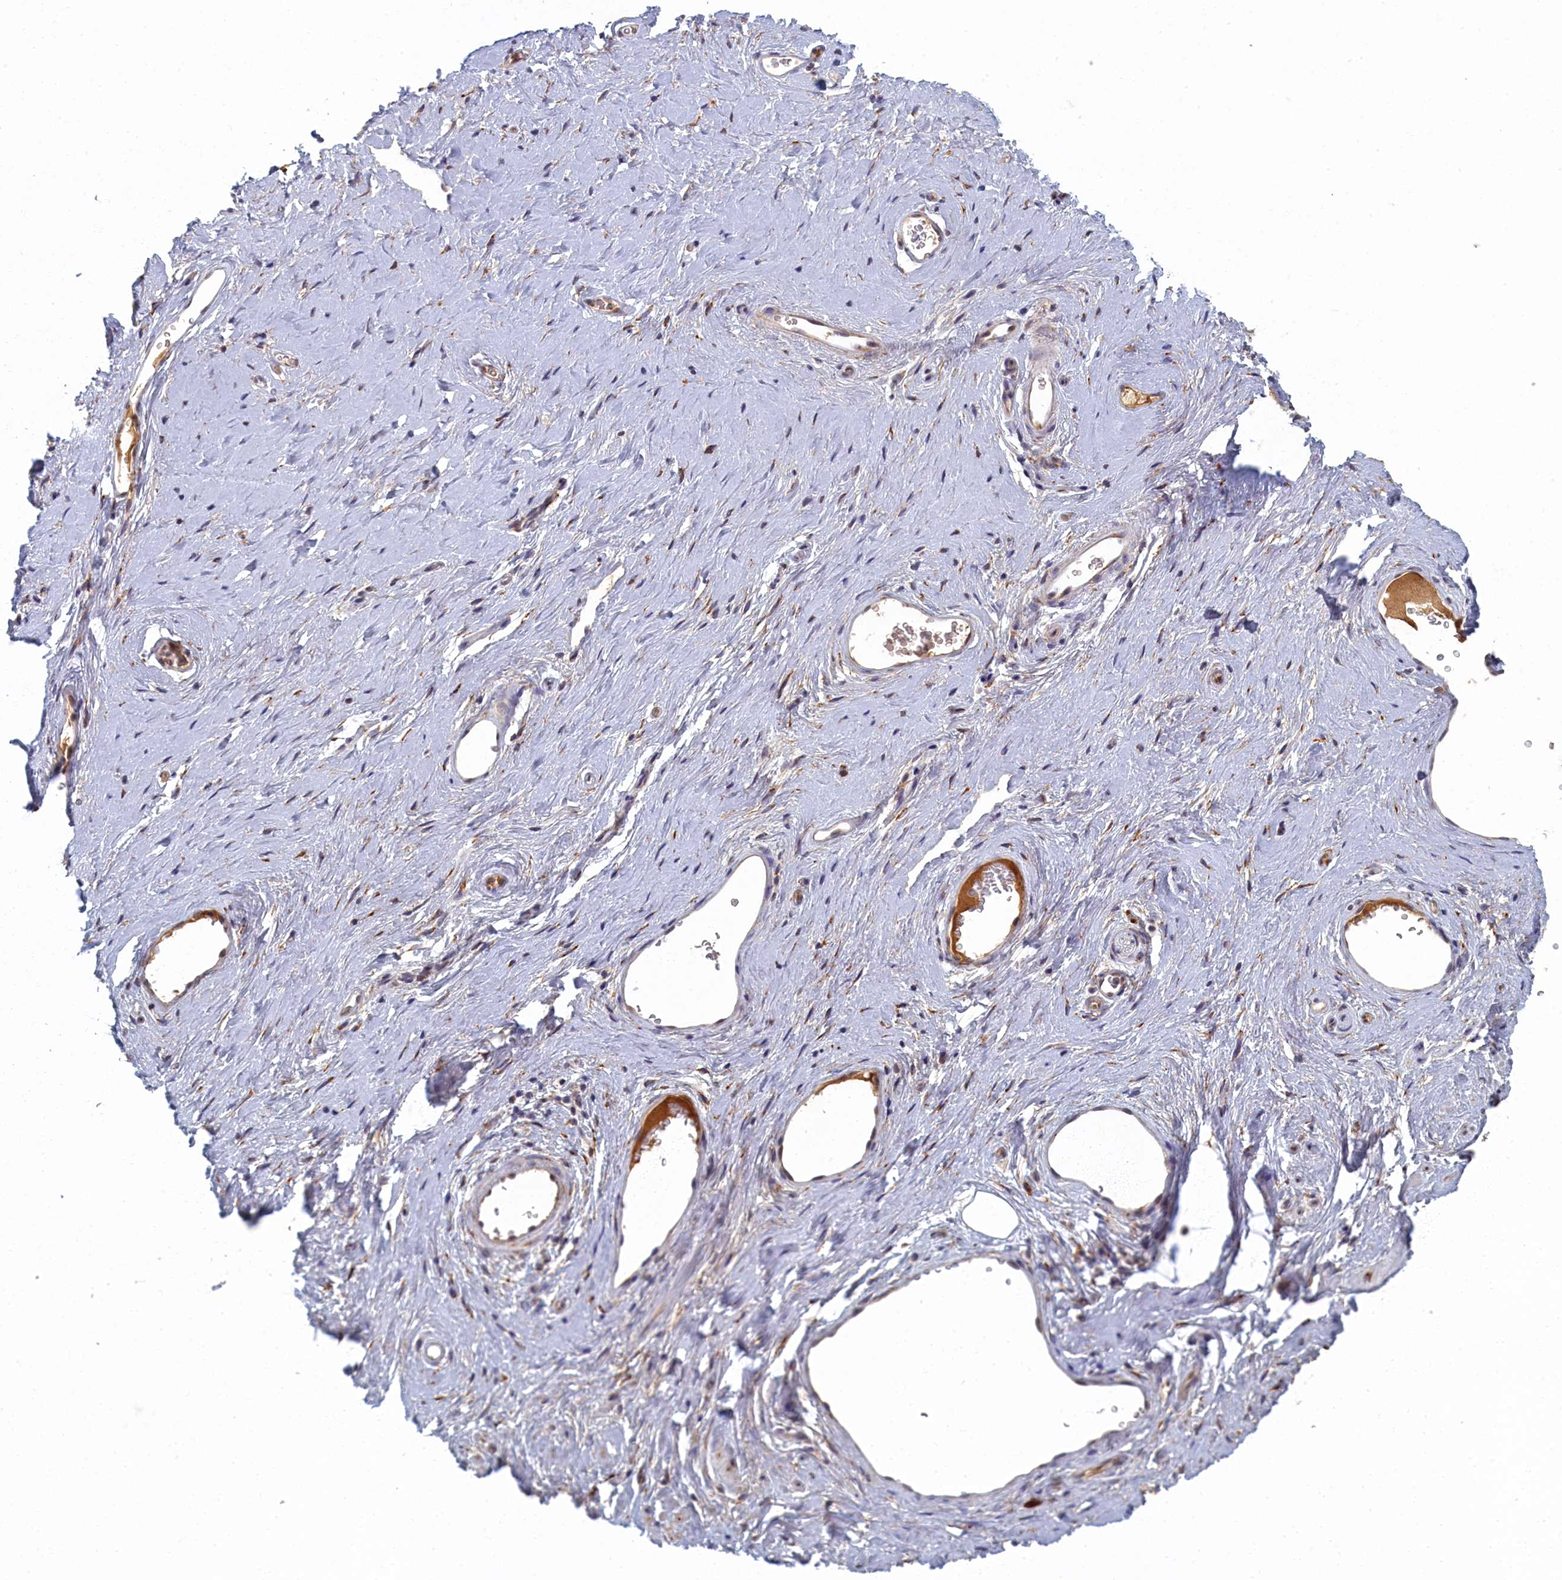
{"staining": {"intensity": "negative", "quantity": "none", "location": "none"}, "tissue": "adipose tissue", "cell_type": "Adipocytes", "image_type": "normal", "snomed": [{"axis": "morphology", "description": "Normal tissue, NOS"}, {"axis": "morphology", "description": "Adenocarcinoma, NOS"}, {"axis": "topography", "description": "Rectum"}, {"axis": "topography", "description": "Vagina"}, {"axis": "topography", "description": "Peripheral nerve tissue"}], "caption": "Image shows no protein staining in adipocytes of benign adipose tissue.", "gene": "DNAJC17", "patient": {"sex": "female", "age": 71}}